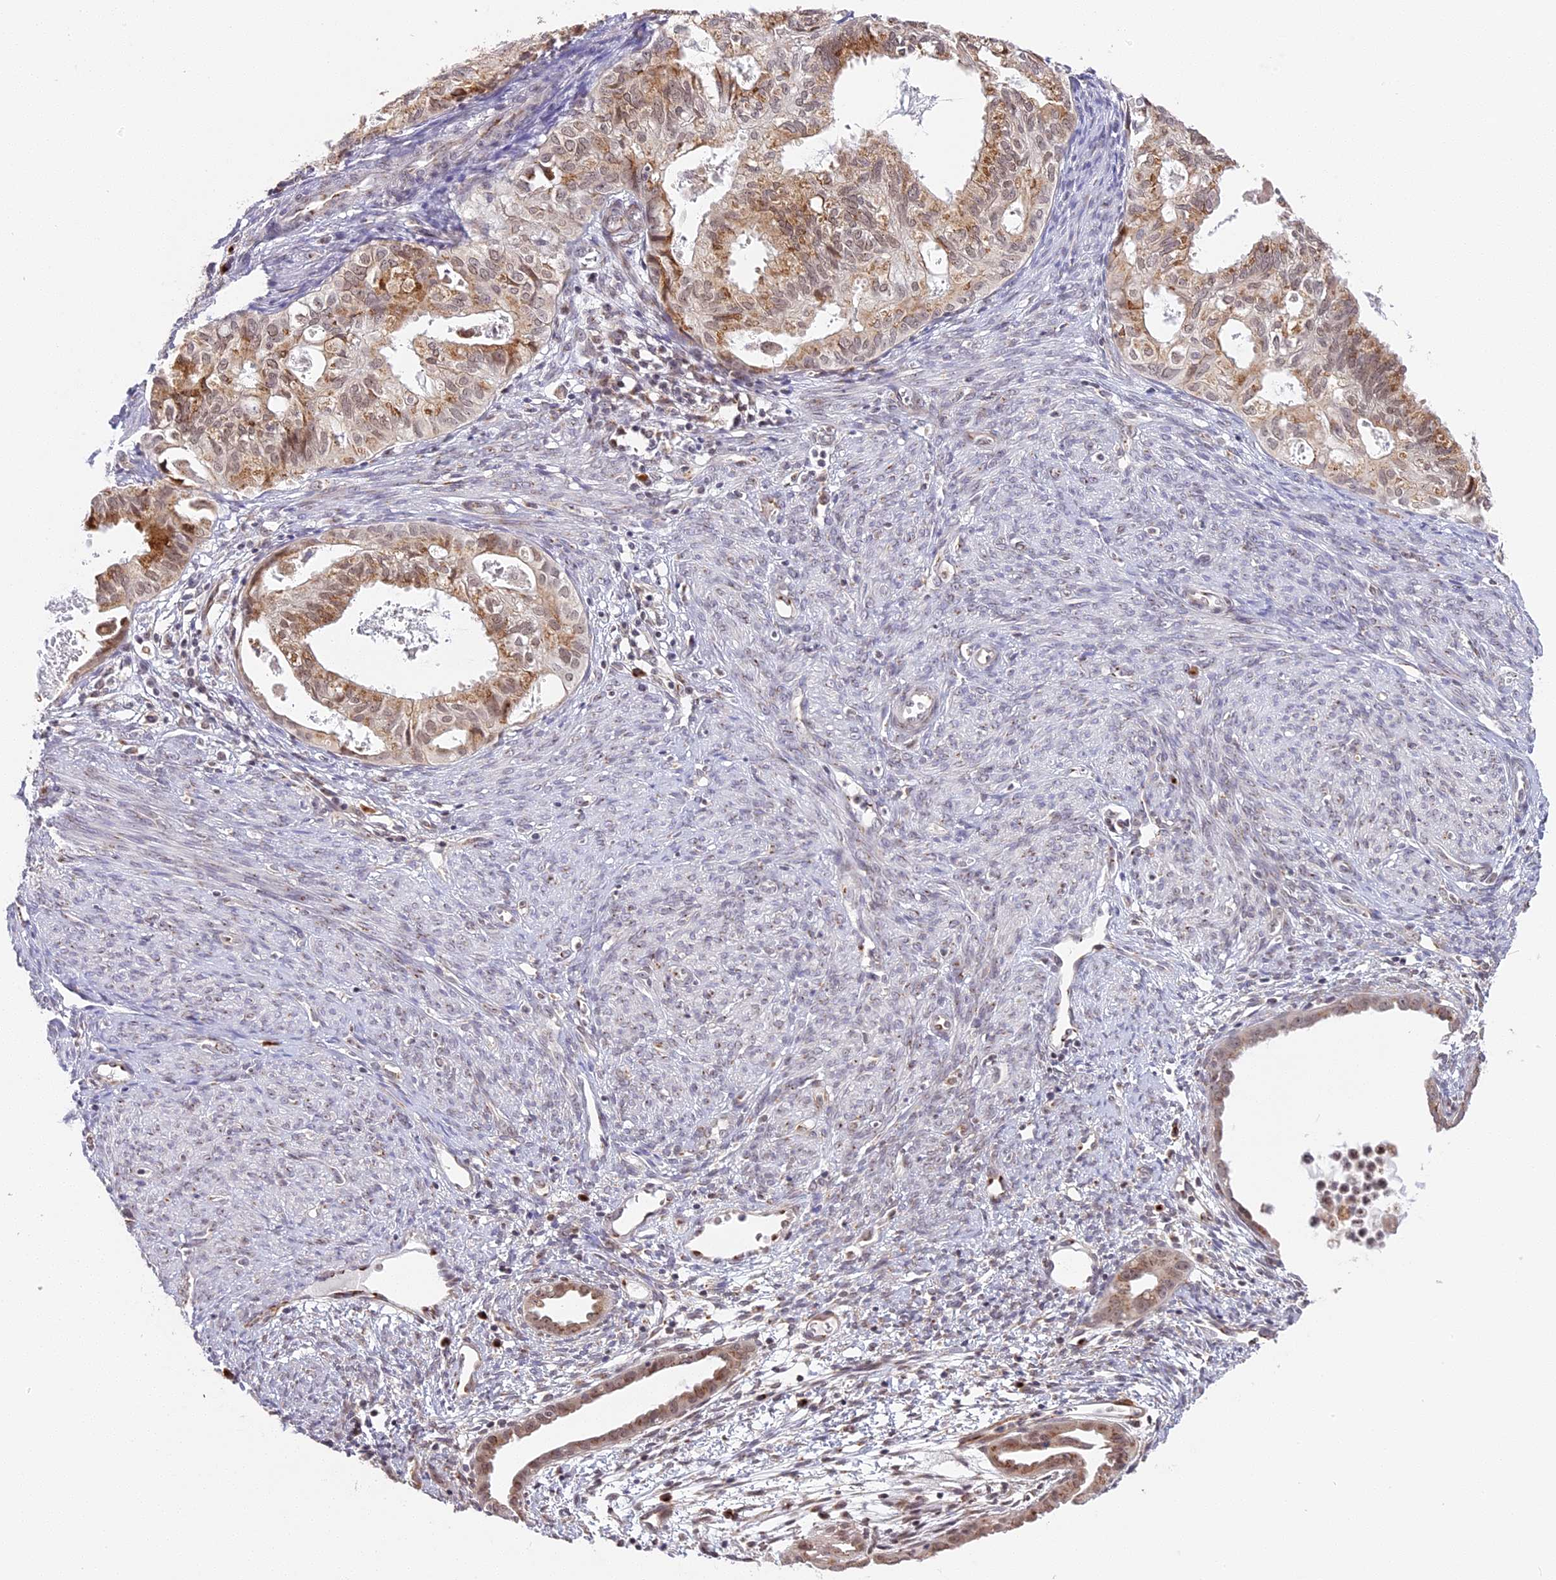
{"staining": {"intensity": "moderate", "quantity": ">75%", "location": "cytoplasmic/membranous"}, "tissue": "cervical cancer", "cell_type": "Tumor cells", "image_type": "cancer", "snomed": [{"axis": "morphology", "description": "Normal tissue, NOS"}, {"axis": "morphology", "description": "Adenocarcinoma, NOS"}, {"axis": "topography", "description": "Cervix"}, {"axis": "topography", "description": "Endometrium"}], "caption": "This is an image of immunohistochemistry (IHC) staining of cervical adenocarcinoma, which shows moderate staining in the cytoplasmic/membranous of tumor cells.", "gene": "HEATR5B", "patient": {"sex": "female", "age": 86}}